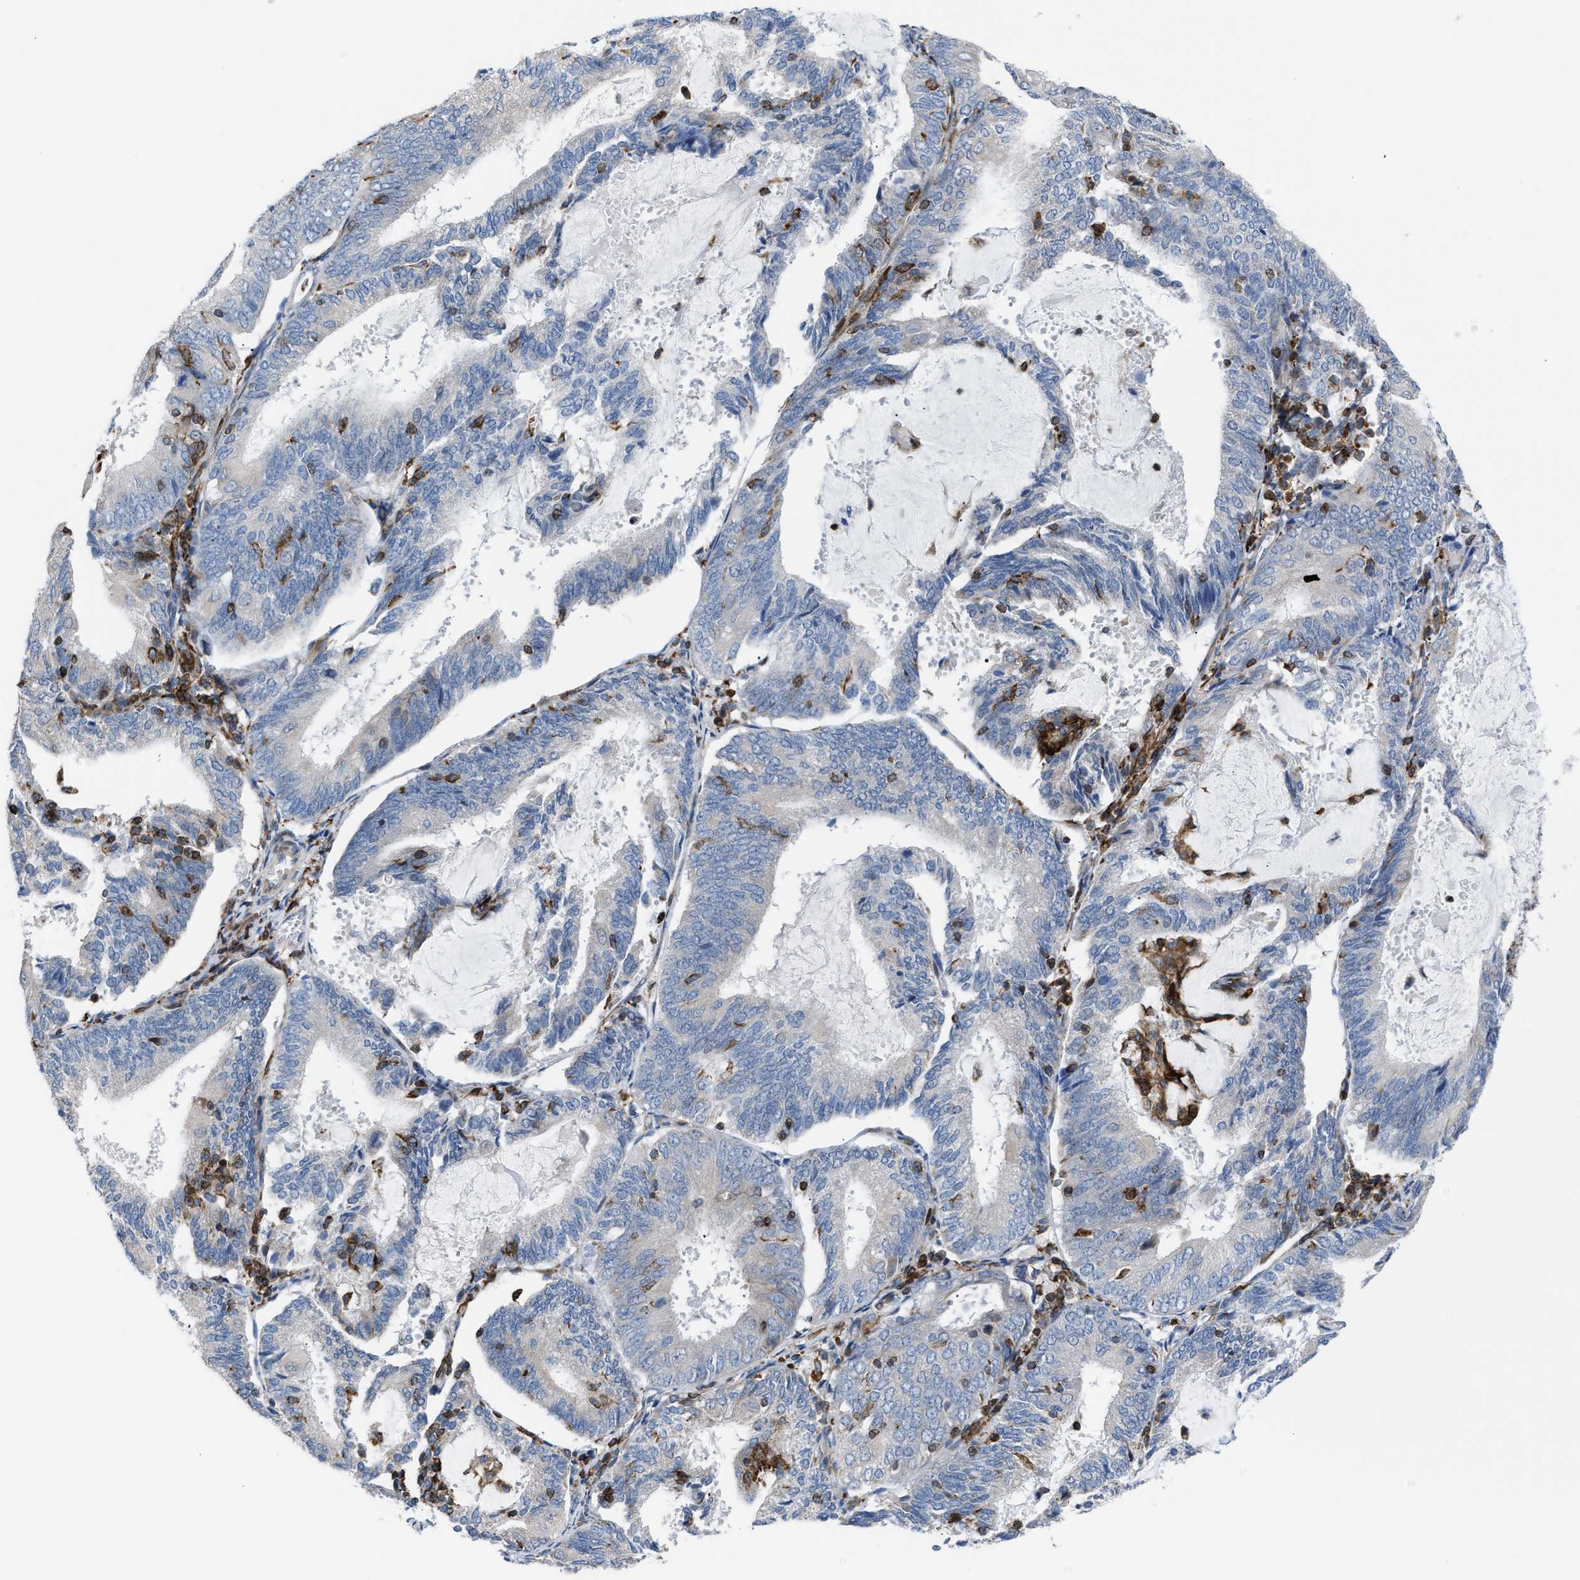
{"staining": {"intensity": "negative", "quantity": "none", "location": "none"}, "tissue": "endometrial cancer", "cell_type": "Tumor cells", "image_type": "cancer", "snomed": [{"axis": "morphology", "description": "Adenocarcinoma, NOS"}, {"axis": "topography", "description": "Endometrium"}], "caption": "Immunohistochemical staining of human adenocarcinoma (endometrial) displays no significant expression in tumor cells.", "gene": "ATP9A", "patient": {"sex": "female", "age": 81}}